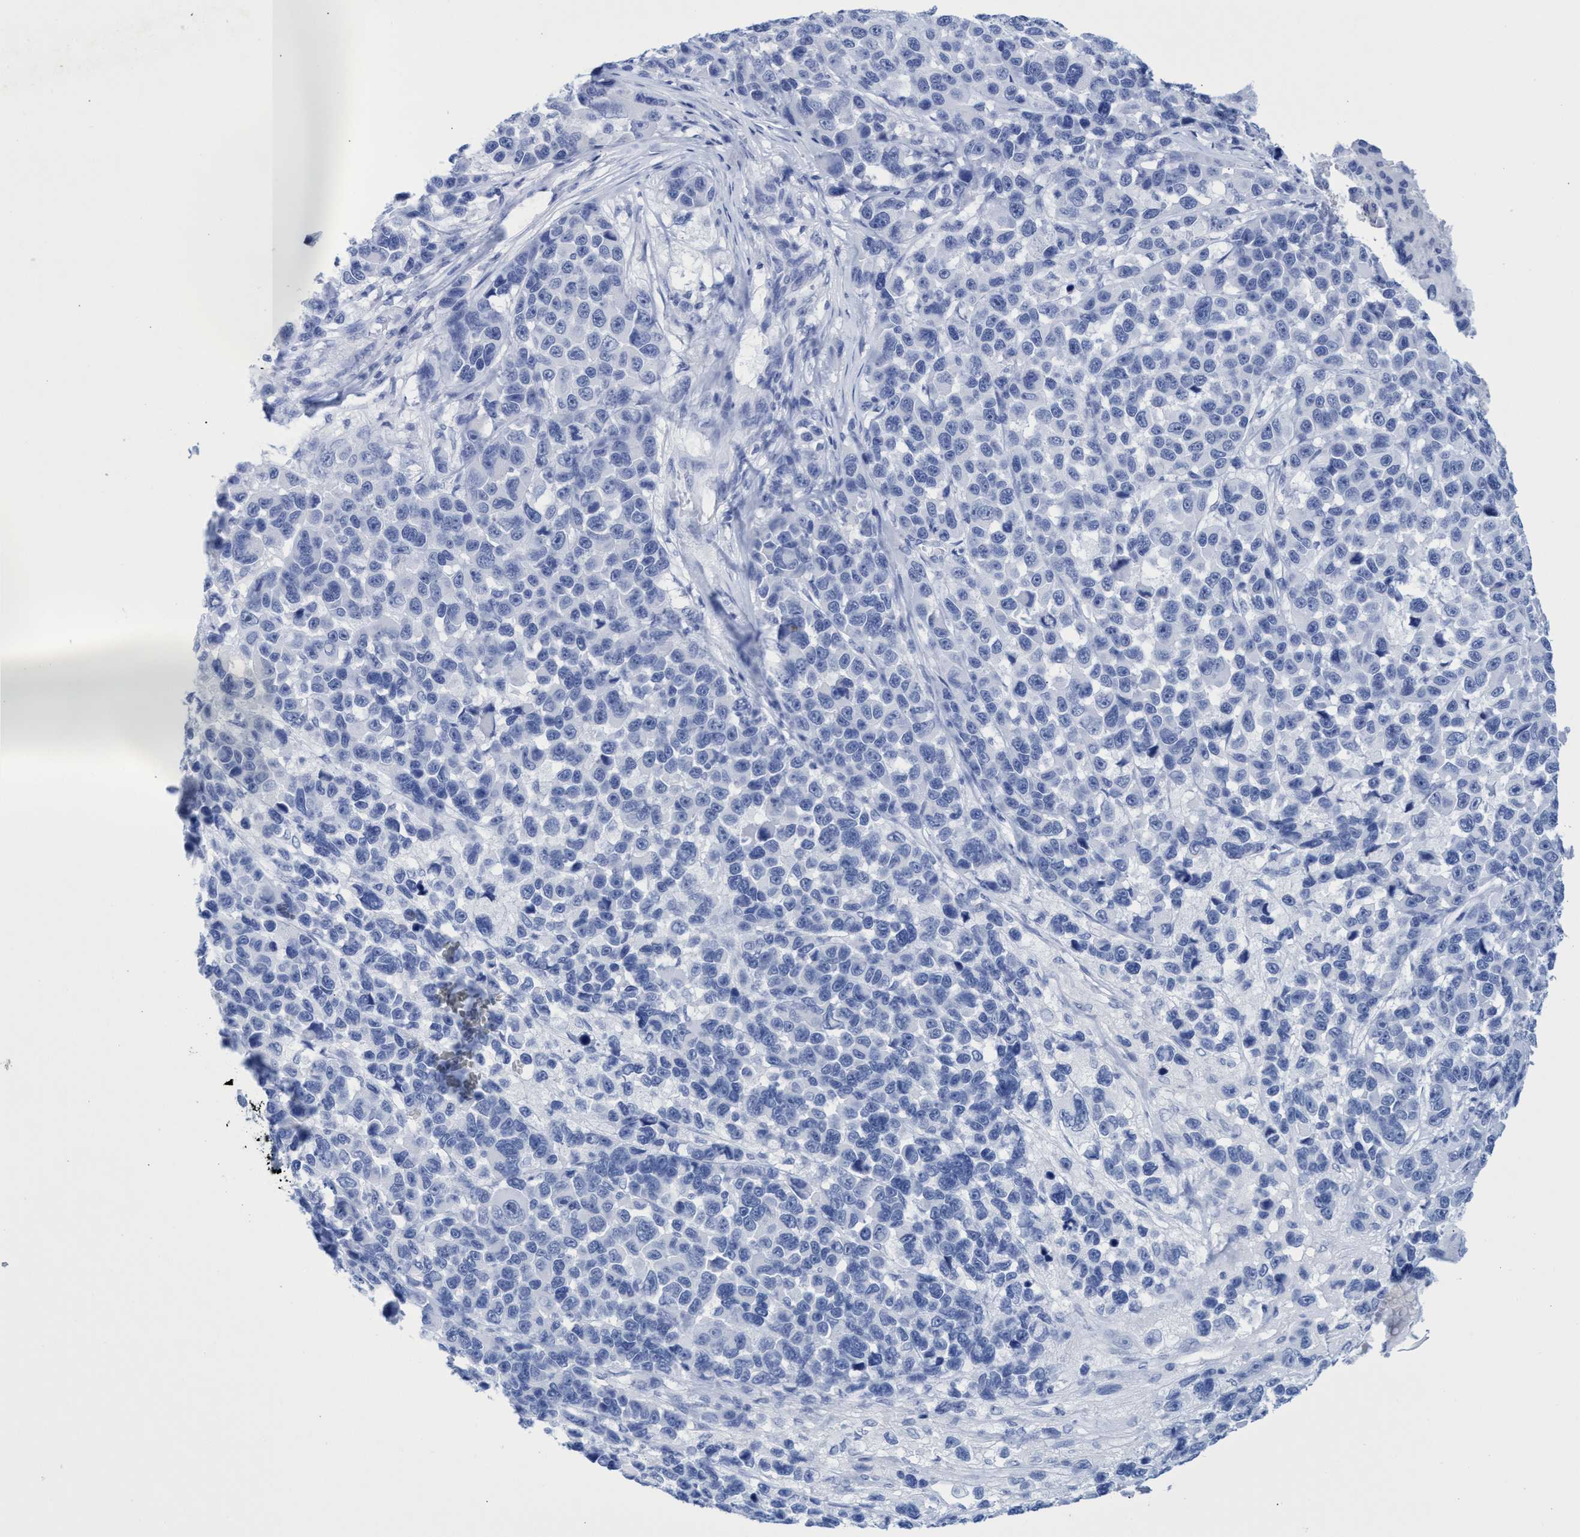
{"staining": {"intensity": "negative", "quantity": "none", "location": "none"}, "tissue": "melanoma", "cell_type": "Tumor cells", "image_type": "cancer", "snomed": [{"axis": "morphology", "description": "Malignant melanoma, NOS"}, {"axis": "topography", "description": "Skin"}], "caption": "Immunohistochemistry image of neoplastic tissue: malignant melanoma stained with DAB (3,3'-diaminobenzidine) shows no significant protein positivity in tumor cells.", "gene": "INSL6", "patient": {"sex": "male", "age": 53}}